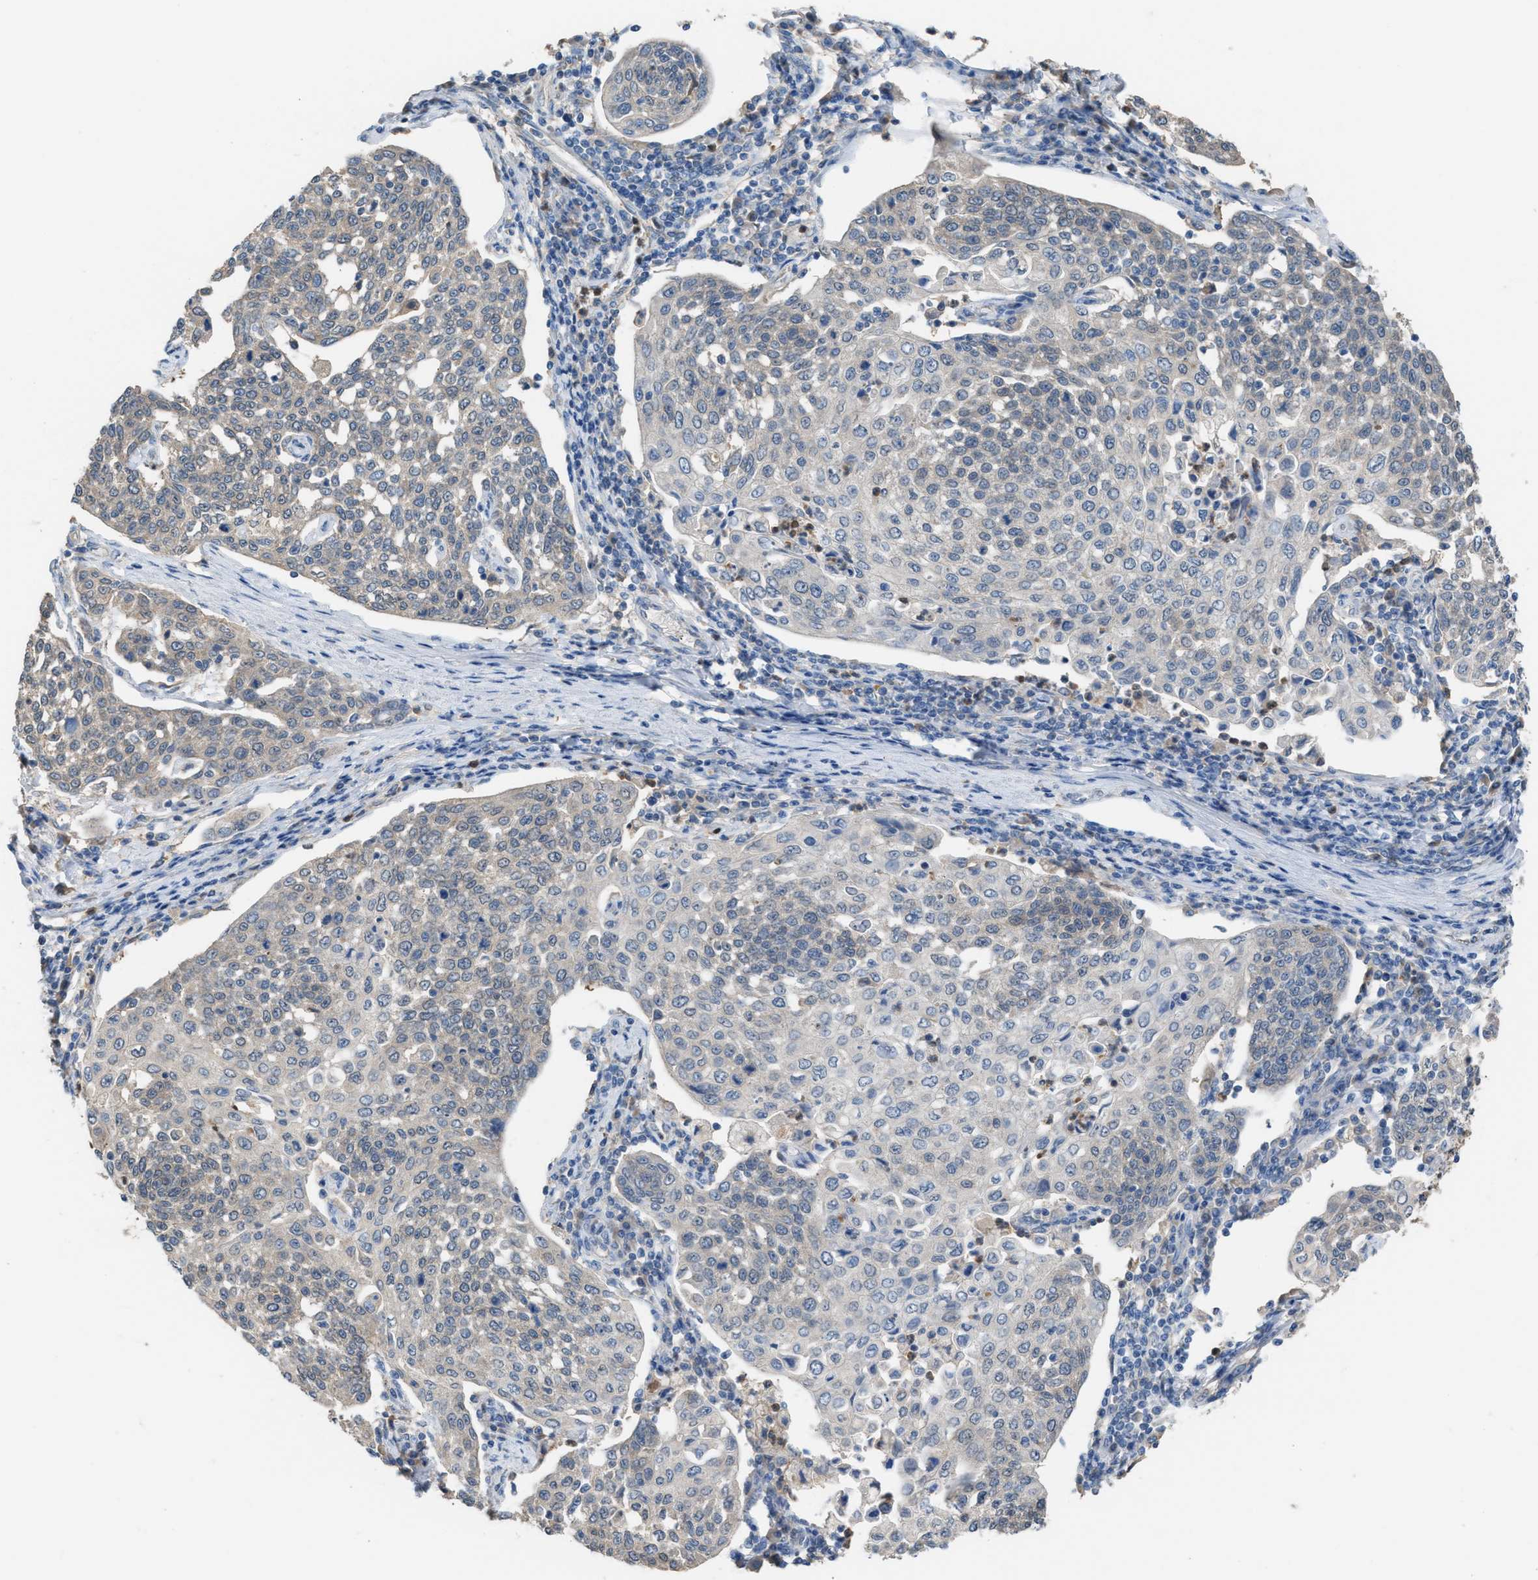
{"staining": {"intensity": "negative", "quantity": "none", "location": "none"}, "tissue": "cervical cancer", "cell_type": "Tumor cells", "image_type": "cancer", "snomed": [{"axis": "morphology", "description": "Squamous cell carcinoma, NOS"}, {"axis": "topography", "description": "Cervix"}], "caption": "Tumor cells show no significant protein staining in squamous cell carcinoma (cervical).", "gene": "NQO2", "patient": {"sex": "female", "age": 34}}